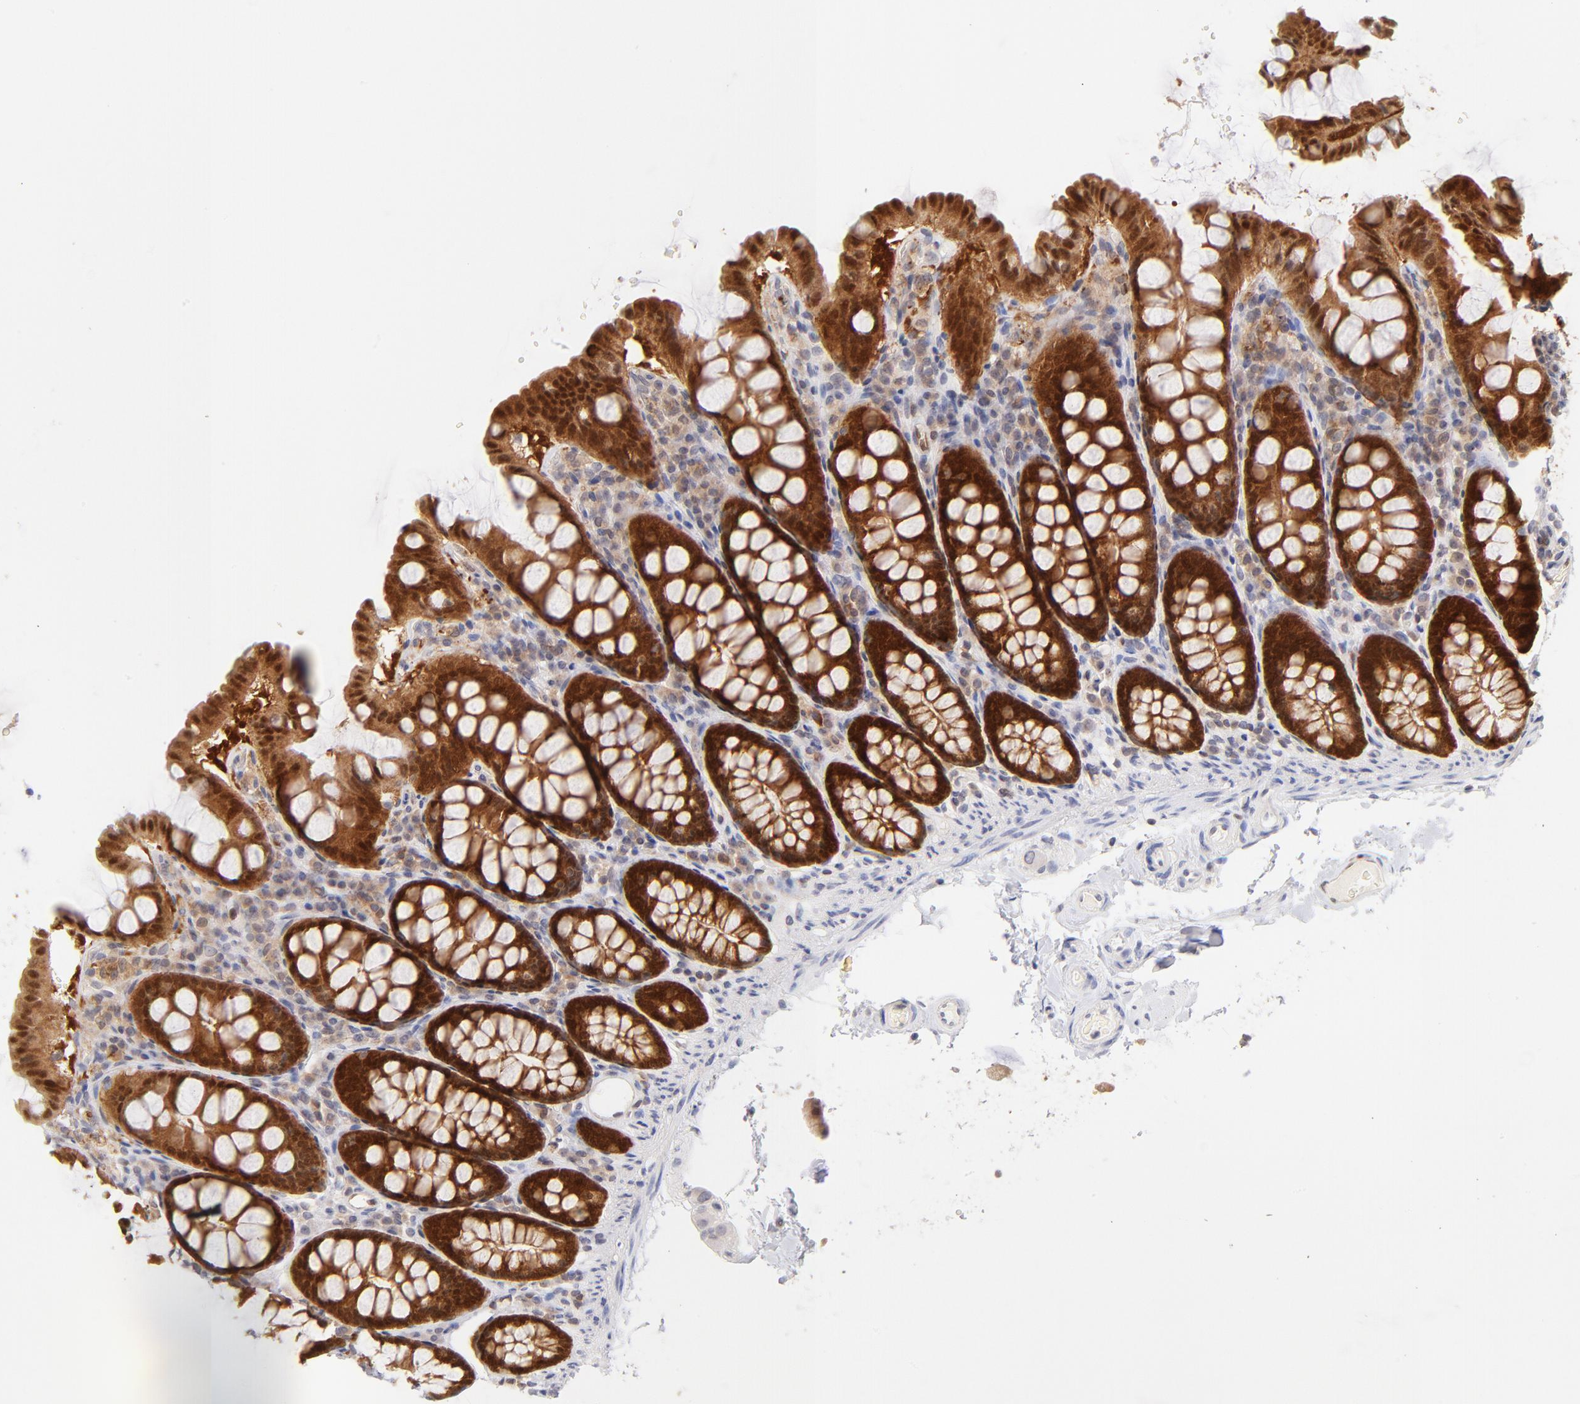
{"staining": {"intensity": "negative", "quantity": "none", "location": "none"}, "tissue": "colon", "cell_type": "Endothelial cells", "image_type": "normal", "snomed": [{"axis": "morphology", "description": "Normal tissue, NOS"}, {"axis": "topography", "description": "Colon"}], "caption": "High magnification brightfield microscopy of unremarkable colon stained with DAB (brown) and counterstained with hematoxylin (blue): endothelial cells show no significant positivity. (Brightfield microscopy of DAB (3,3'-diaminobenzidine) IHC at high magnification).", "gene": "CASP6", "patient": {"sex": "female", "age": 61}}